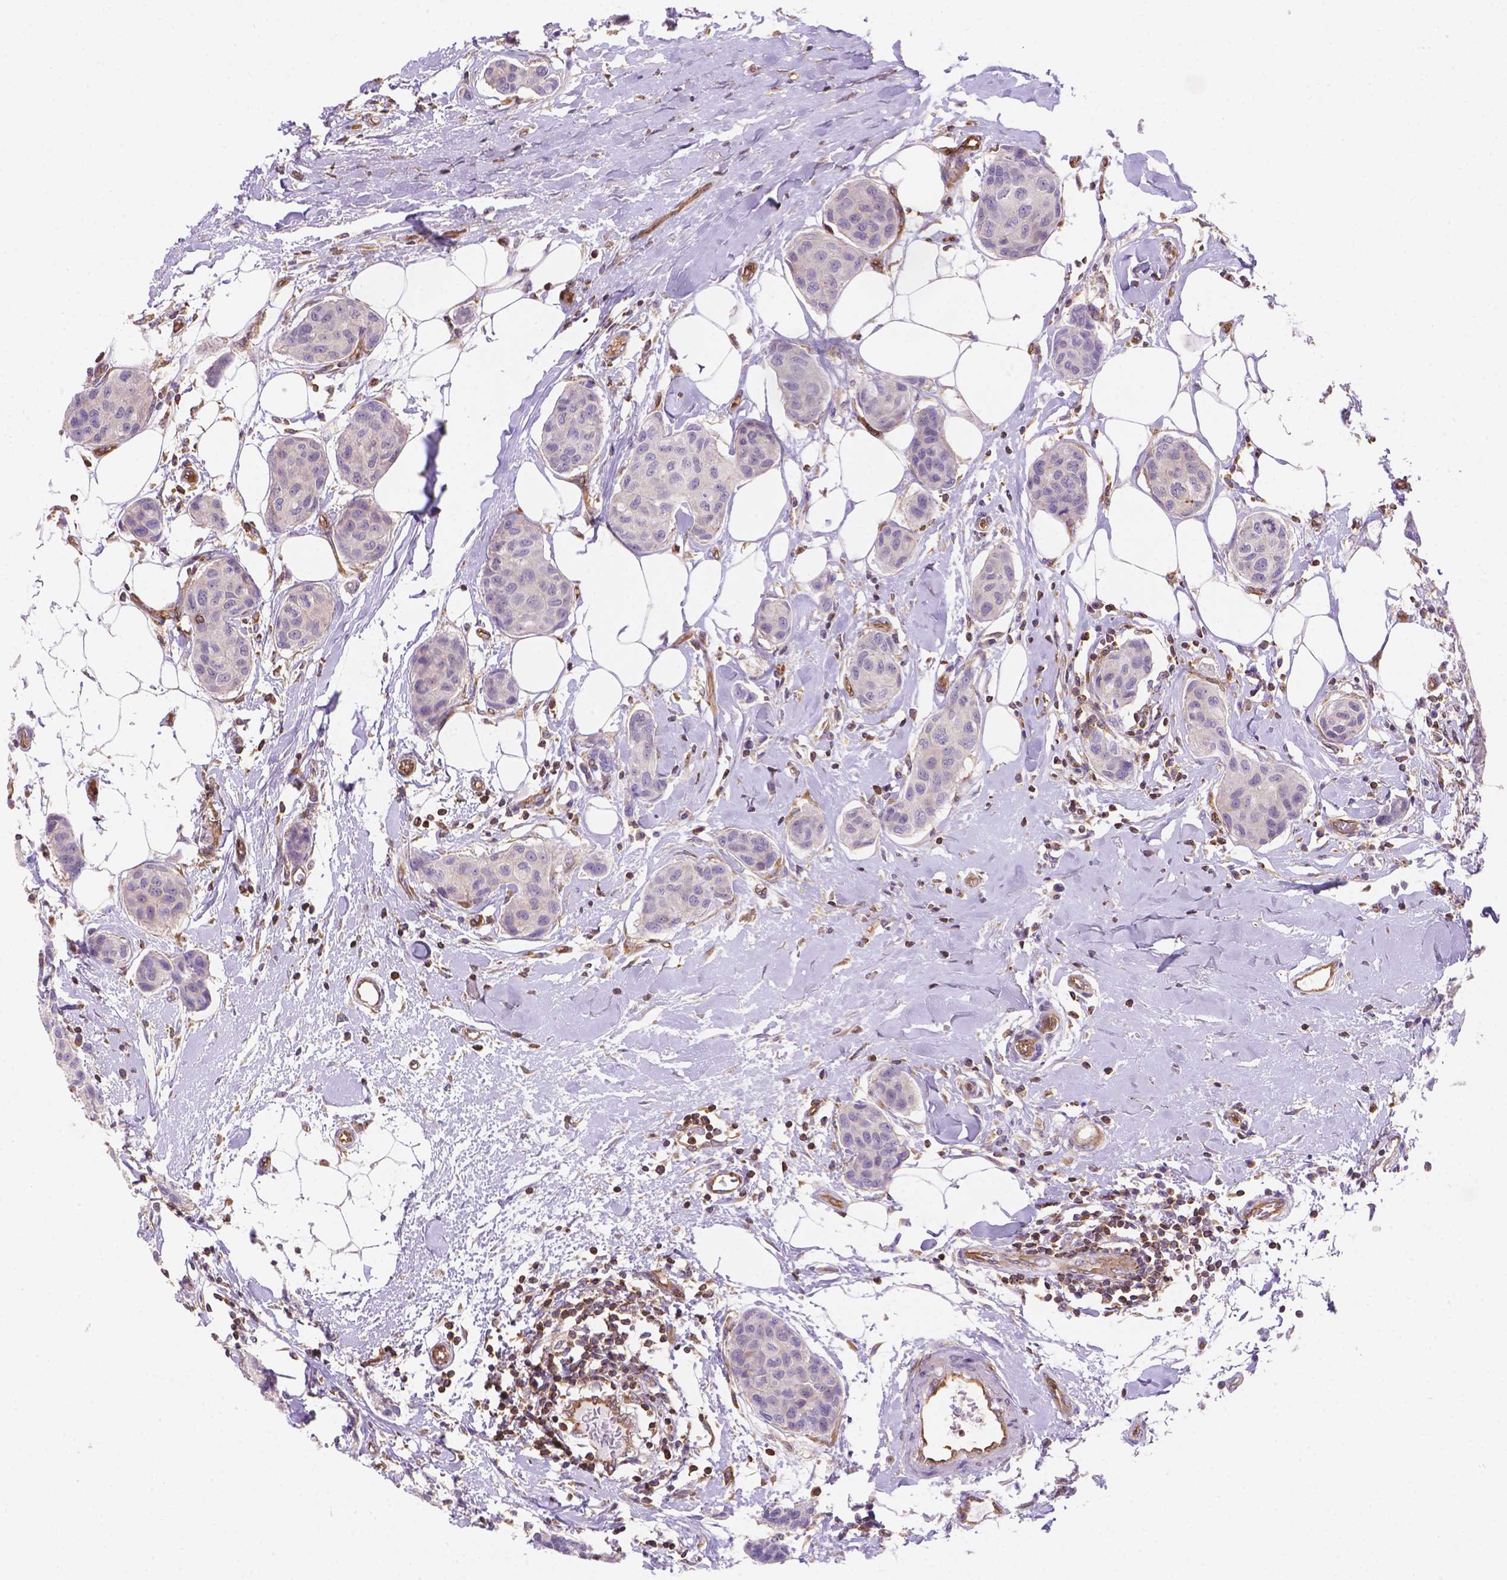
{"staining": {"intensity": "negative", "quantity": "none", "location": "none"}, "tissue": "breast cancer", "cell_type": "Tumor cells", "image_type": "cancer", "snomed": [{"axis": "morphology", "description": "Duct carcinoma"}, {"axis": "topography", "description": "Breast"}], "caption": "Breast cancer (invasive ductal carcinoma) stained for a protein using immunohistochemistry (IHC) reveals no positivity tumor cells.", "gene": "DMWD", "patient": {"sex": "female", "age": 80}}